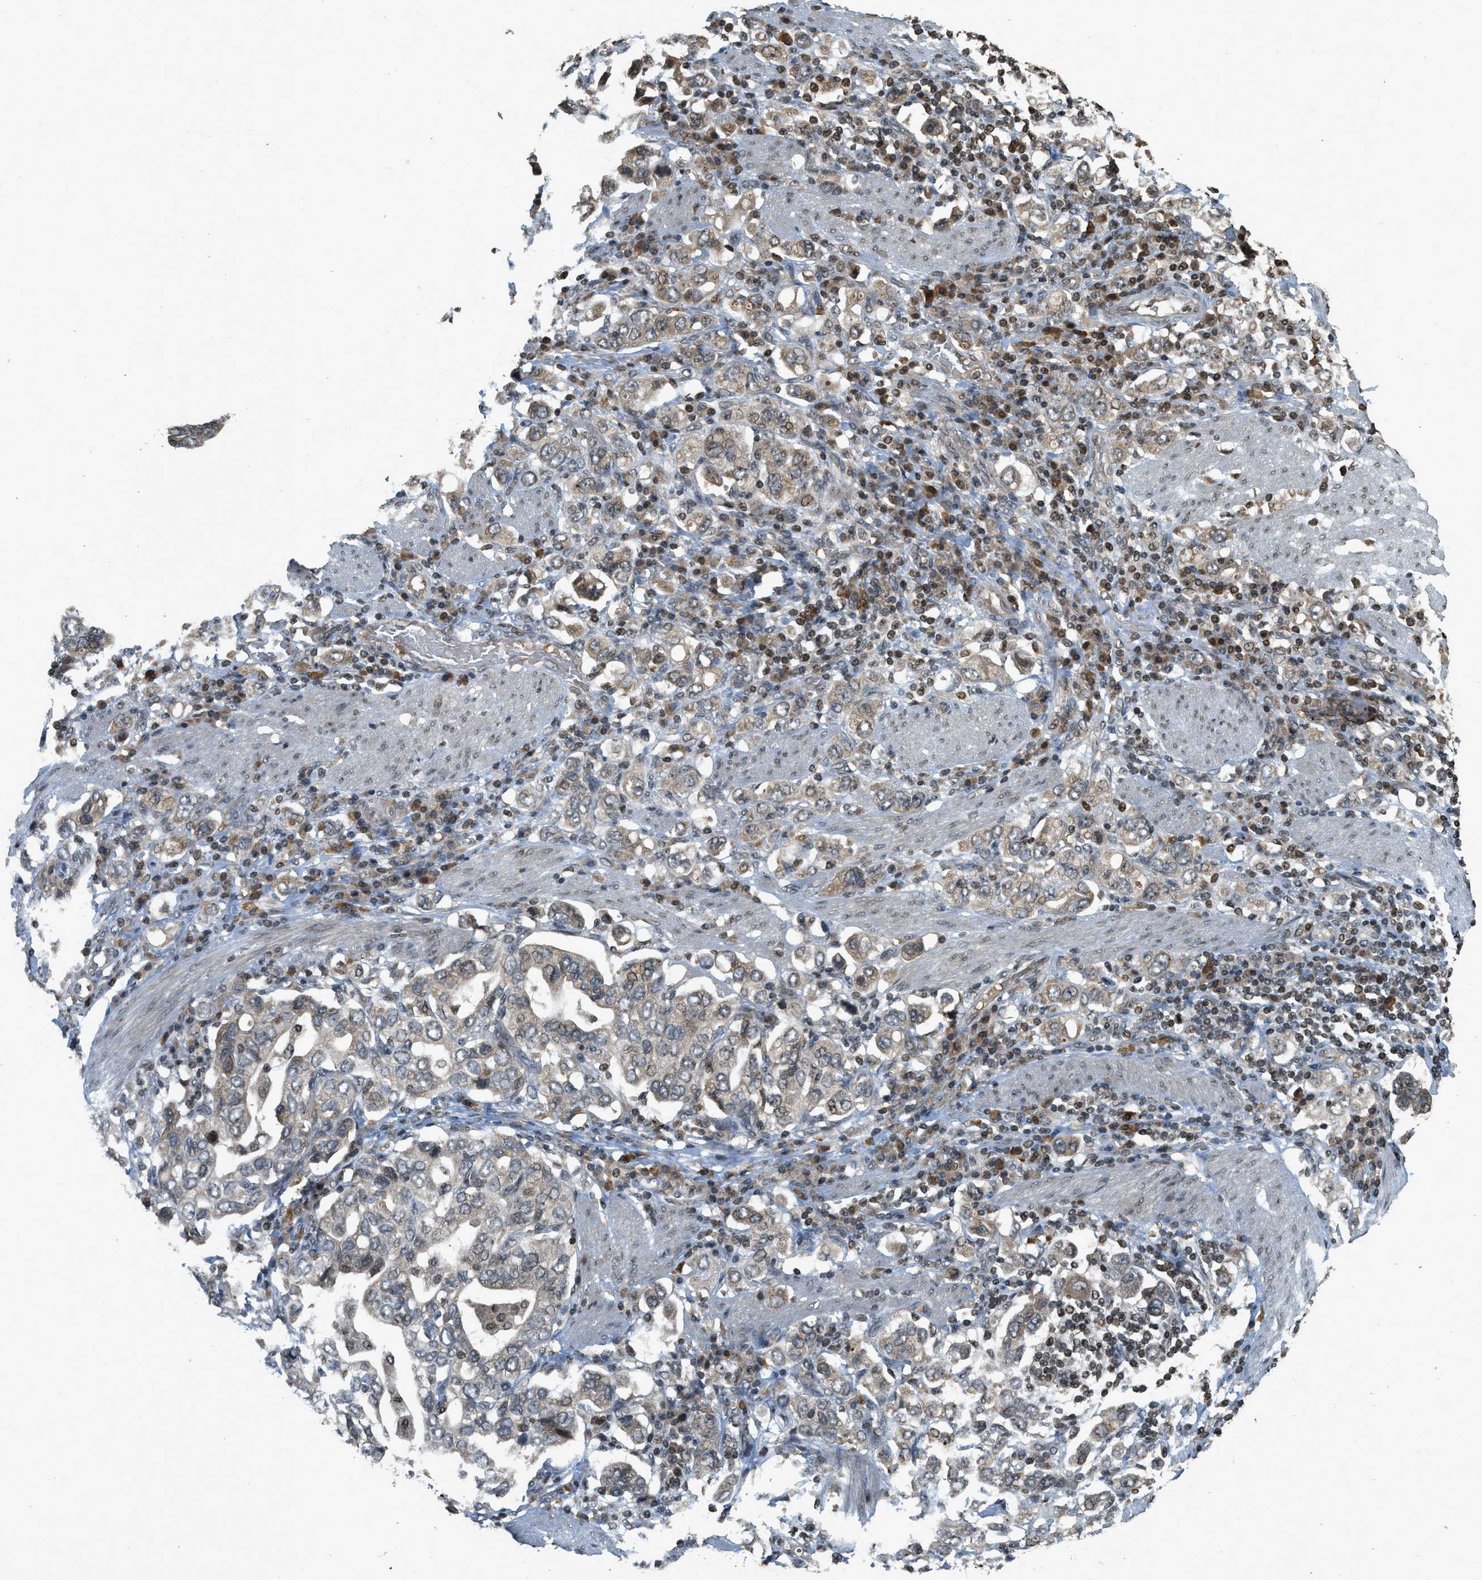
{"staining": {"intensity": "weak", "quantity": "25%-75%", "location": "cytoplasmic/membranous"}, "tissue": "stomach cancer", "cell_type": "Tumor cells", "image_type": "cancer", "snomed": [{"axis": "morphology", "description": "Adenocarcinoma, NOS"}, {"axis": "topography", "description": "Stomach, upper"}], "caption": "Weak cytoplasmic/membranous protein staining is identified in approximately 25%-75% of tumor cells in stomach adenocarcinoma. The protein is stained brown, and the nuclei are stained in blue (DAB IHC with brightfield microscopy, high magnification).", "gene": "SIAH1", "patient": {"sex": "male", "age": 62}}